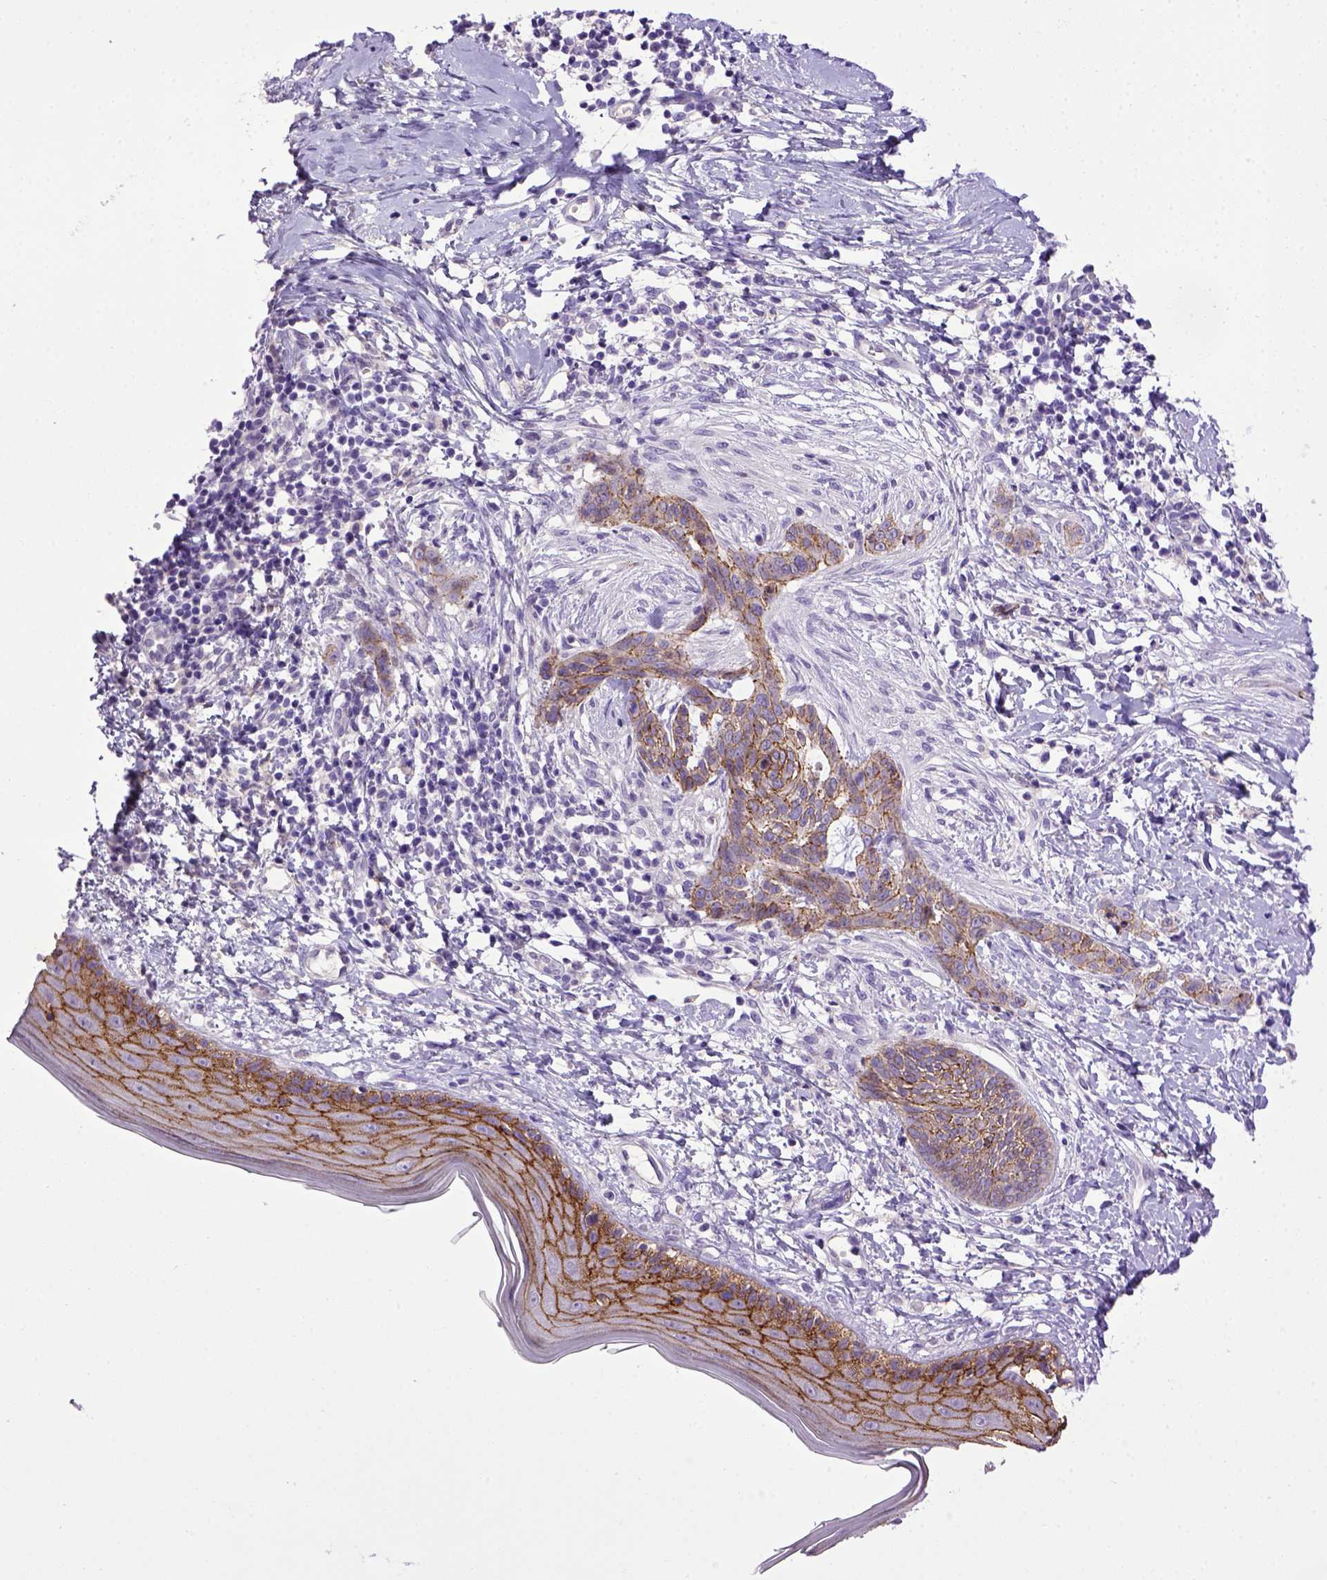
{"staining": {"intensity": "moderate", "quantity": ">75%", "location": "cytoplasmic/membranous"}, "tissue": "skin cancer", "cell_type": "Tumor cells", "image_type": "cancer", "snomed": [{"axis": "morphology", "description": "Normal tissue, NOS"}, {"axis": "morphology", "description": "Basal cell carcinoma"}, {"axis": "topography", "description": "Skin"}], "caption": "Protein staining shows moderate cytoplasmic/membranous positivity in approximately >75% of tumor cells in skin basal cell carcinoma. (DAB = brown stain, brightfield microscopy at high magnification).", "gene": "CDH1", "patient": {"sex": "male", "age": 84}}